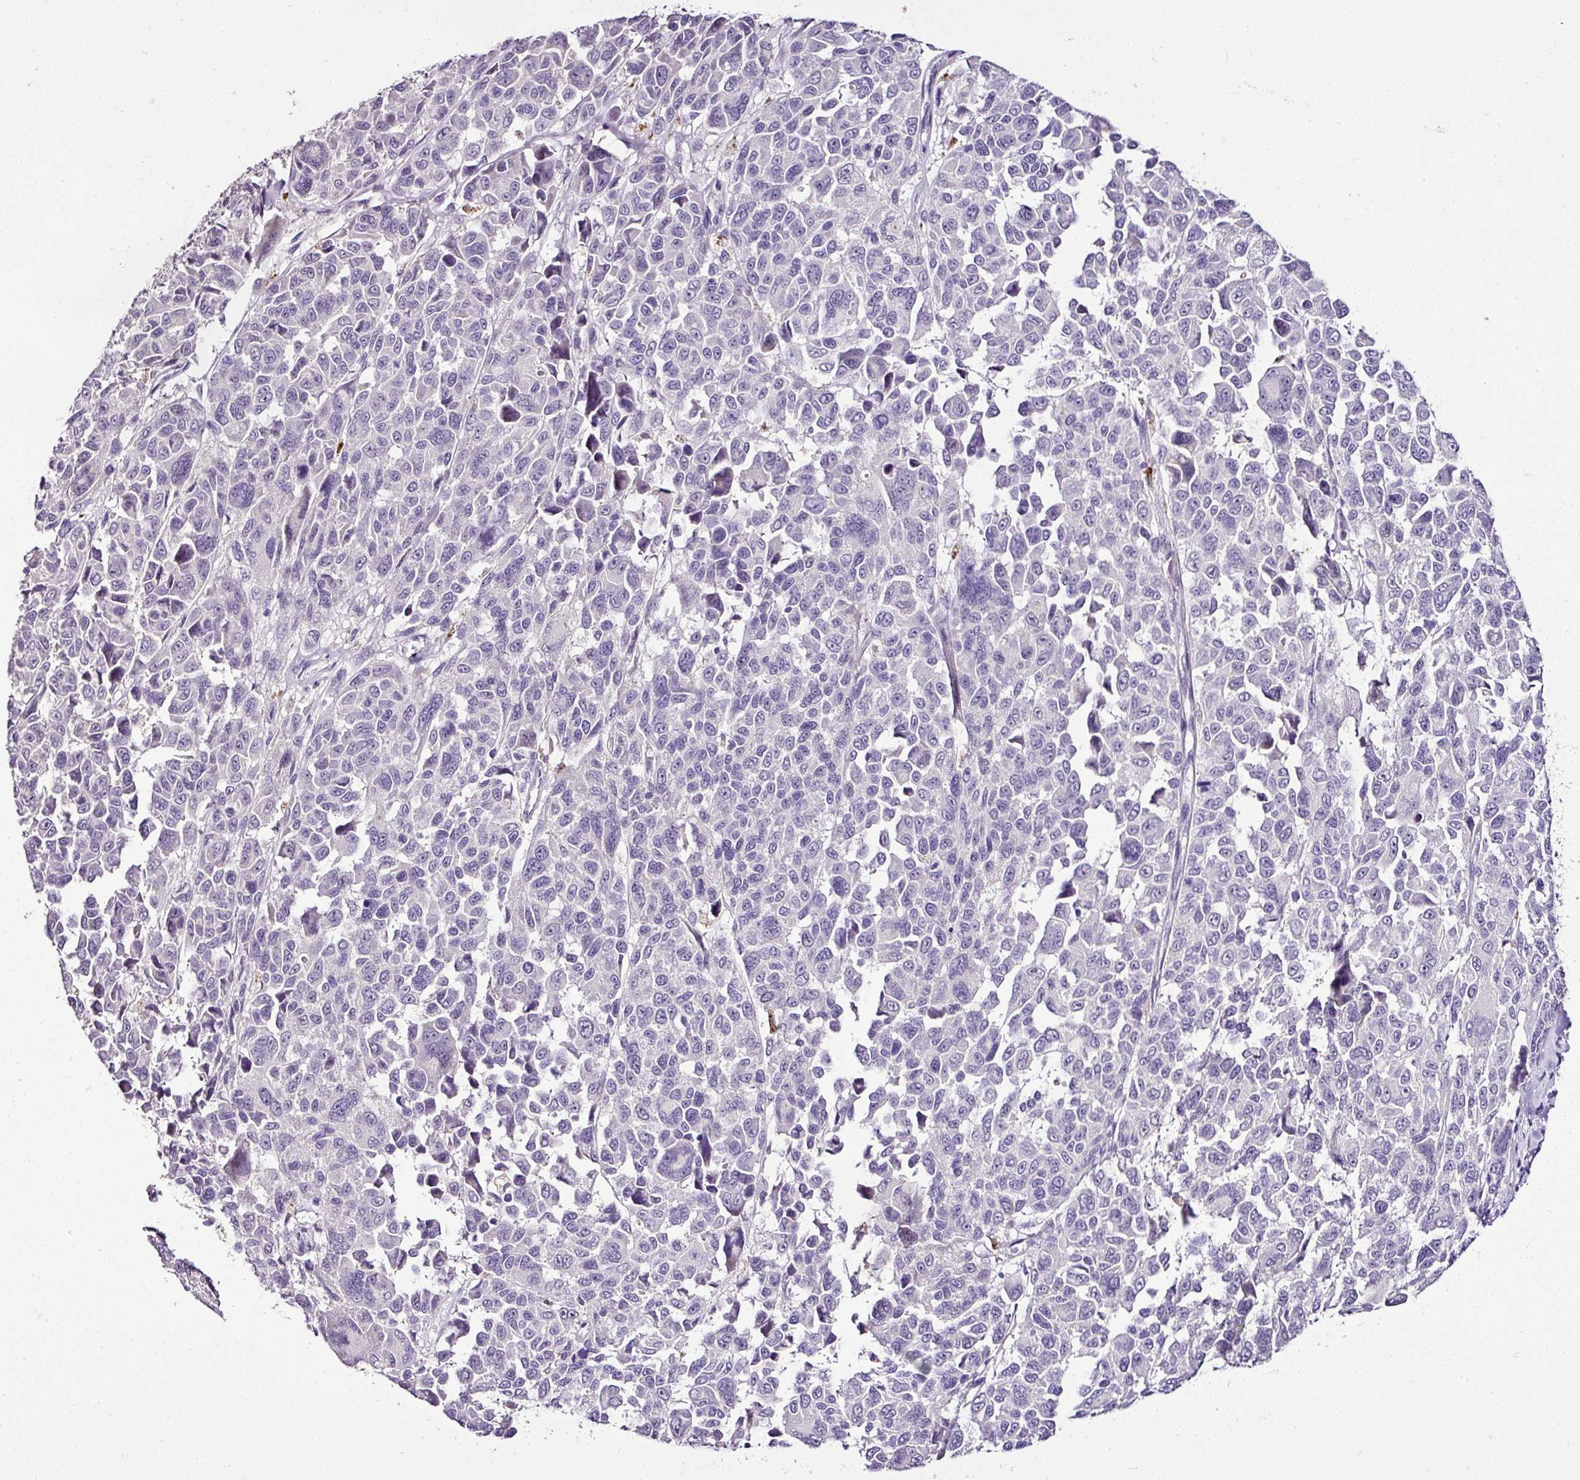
{"staining": {"intensity": "negative", "quantity": "none", "location": "none"}, "tissue": "melanoma", "cell_type": "Tumor cells", "image_type": "cancer", "snomed": [{"axis": "morphology", "description": "Malignant melanoma, NOS"}, {"axis": "topography", "description": "Skin"}], "caption": "Protein analysis of malignant melanoma demonstrates no significant staining in tumor cells. (DAB (3,3'-diaminobenzidine) IHC visualized using brightfield microscopy, high magnification).", "gene": "ESR1", "patient": {"sex": "female", "age": 66}}